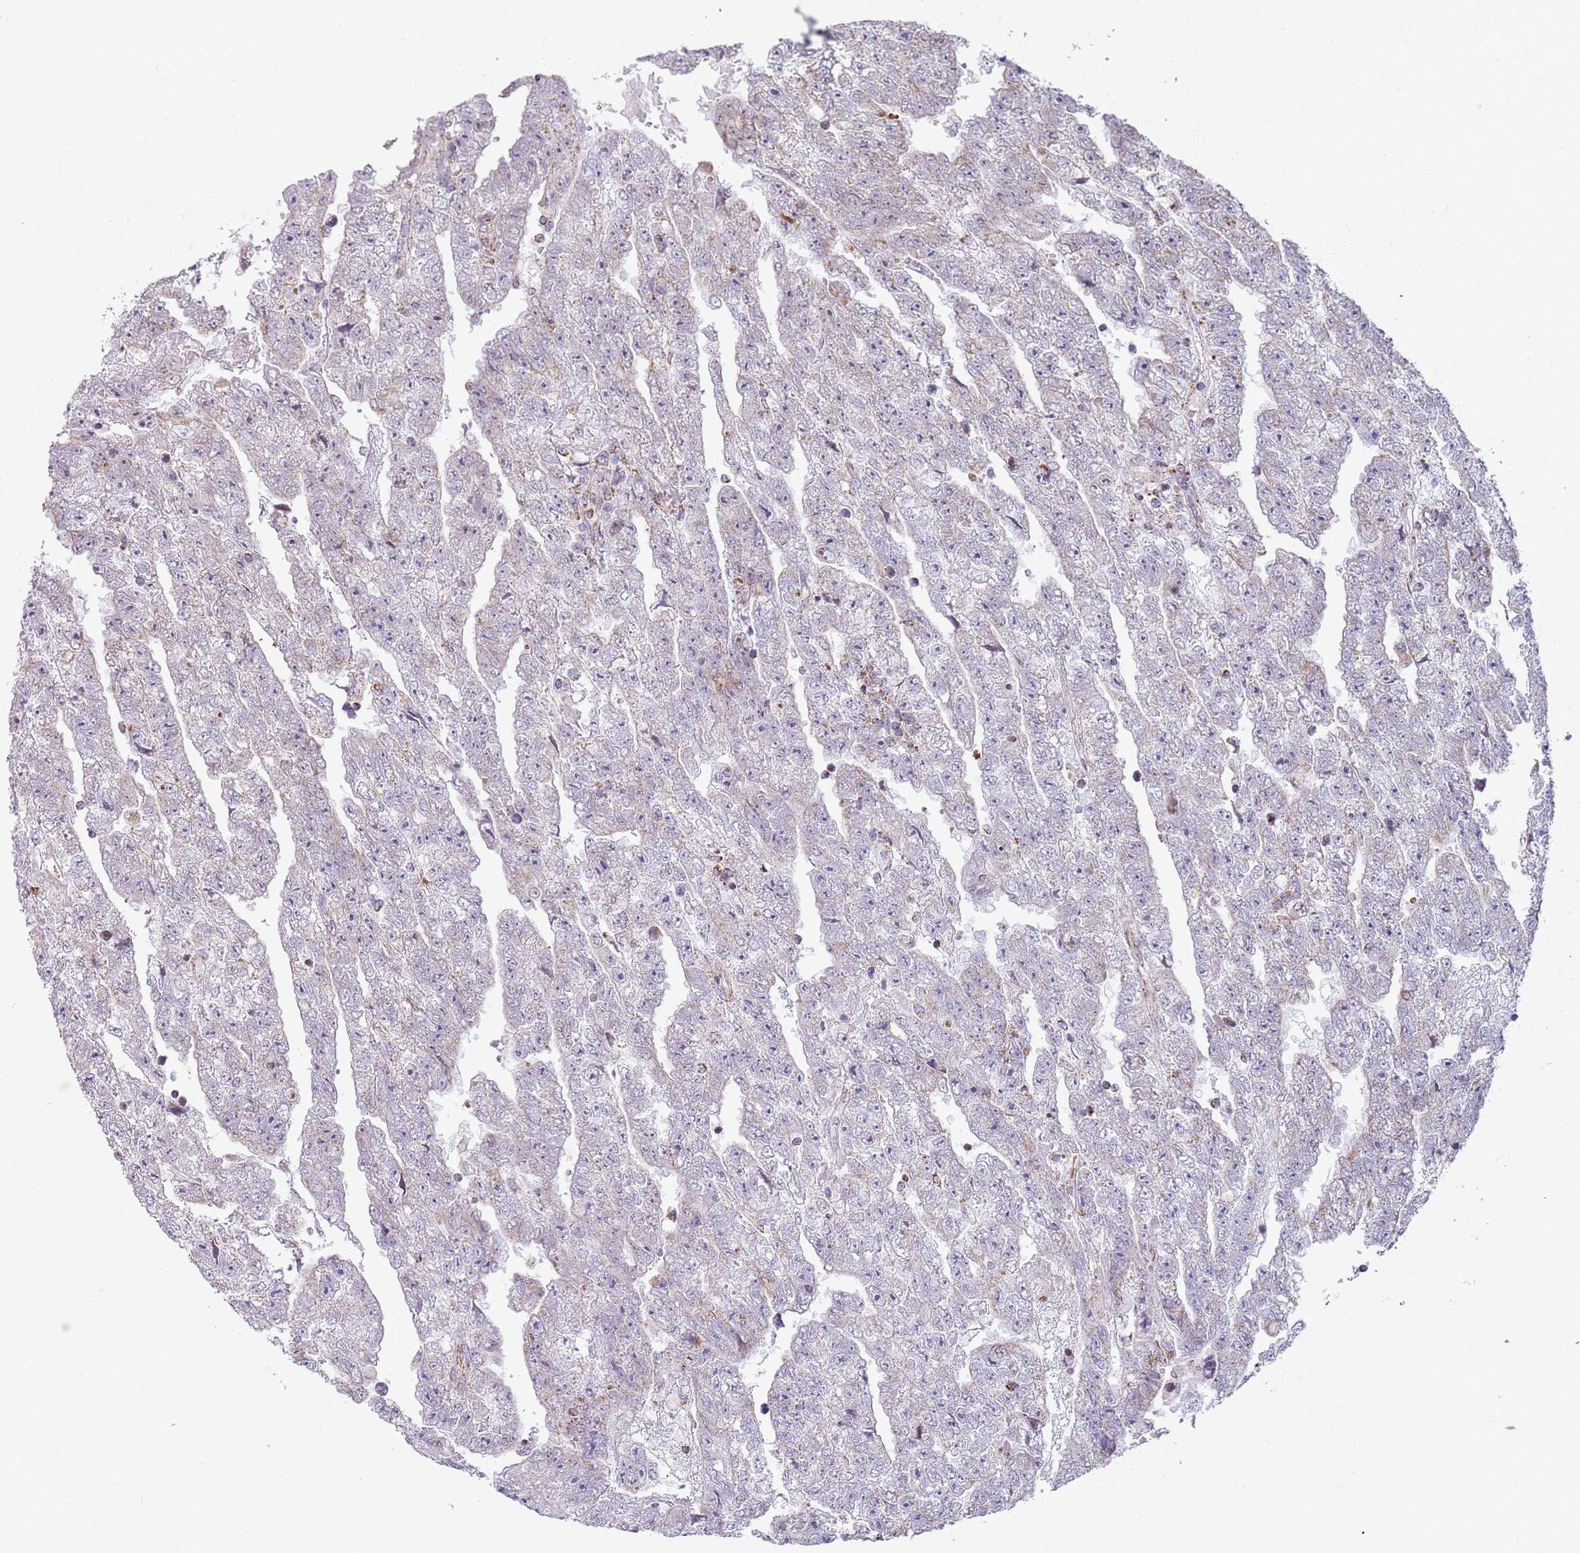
{"staining": {"intensity": "negative", "quantity": "none", "location": "none"}, "tissue": "testis cancer", "cell_type": "Tumor cells", "image_type": "cancer", "snomed": [{"axis": "morphology", "description": "Carcinoma, Embryonal, NOS"}, {"axis": "topography", "description": "Testis"}], "caption": "This is an immunohistochemistry (IHC) histopathology image of human testis embryonal carcinoma. There is no positivity in tumor cells.", "gene": "GAS8", "patient": {"sex": "male", "age": 25}}